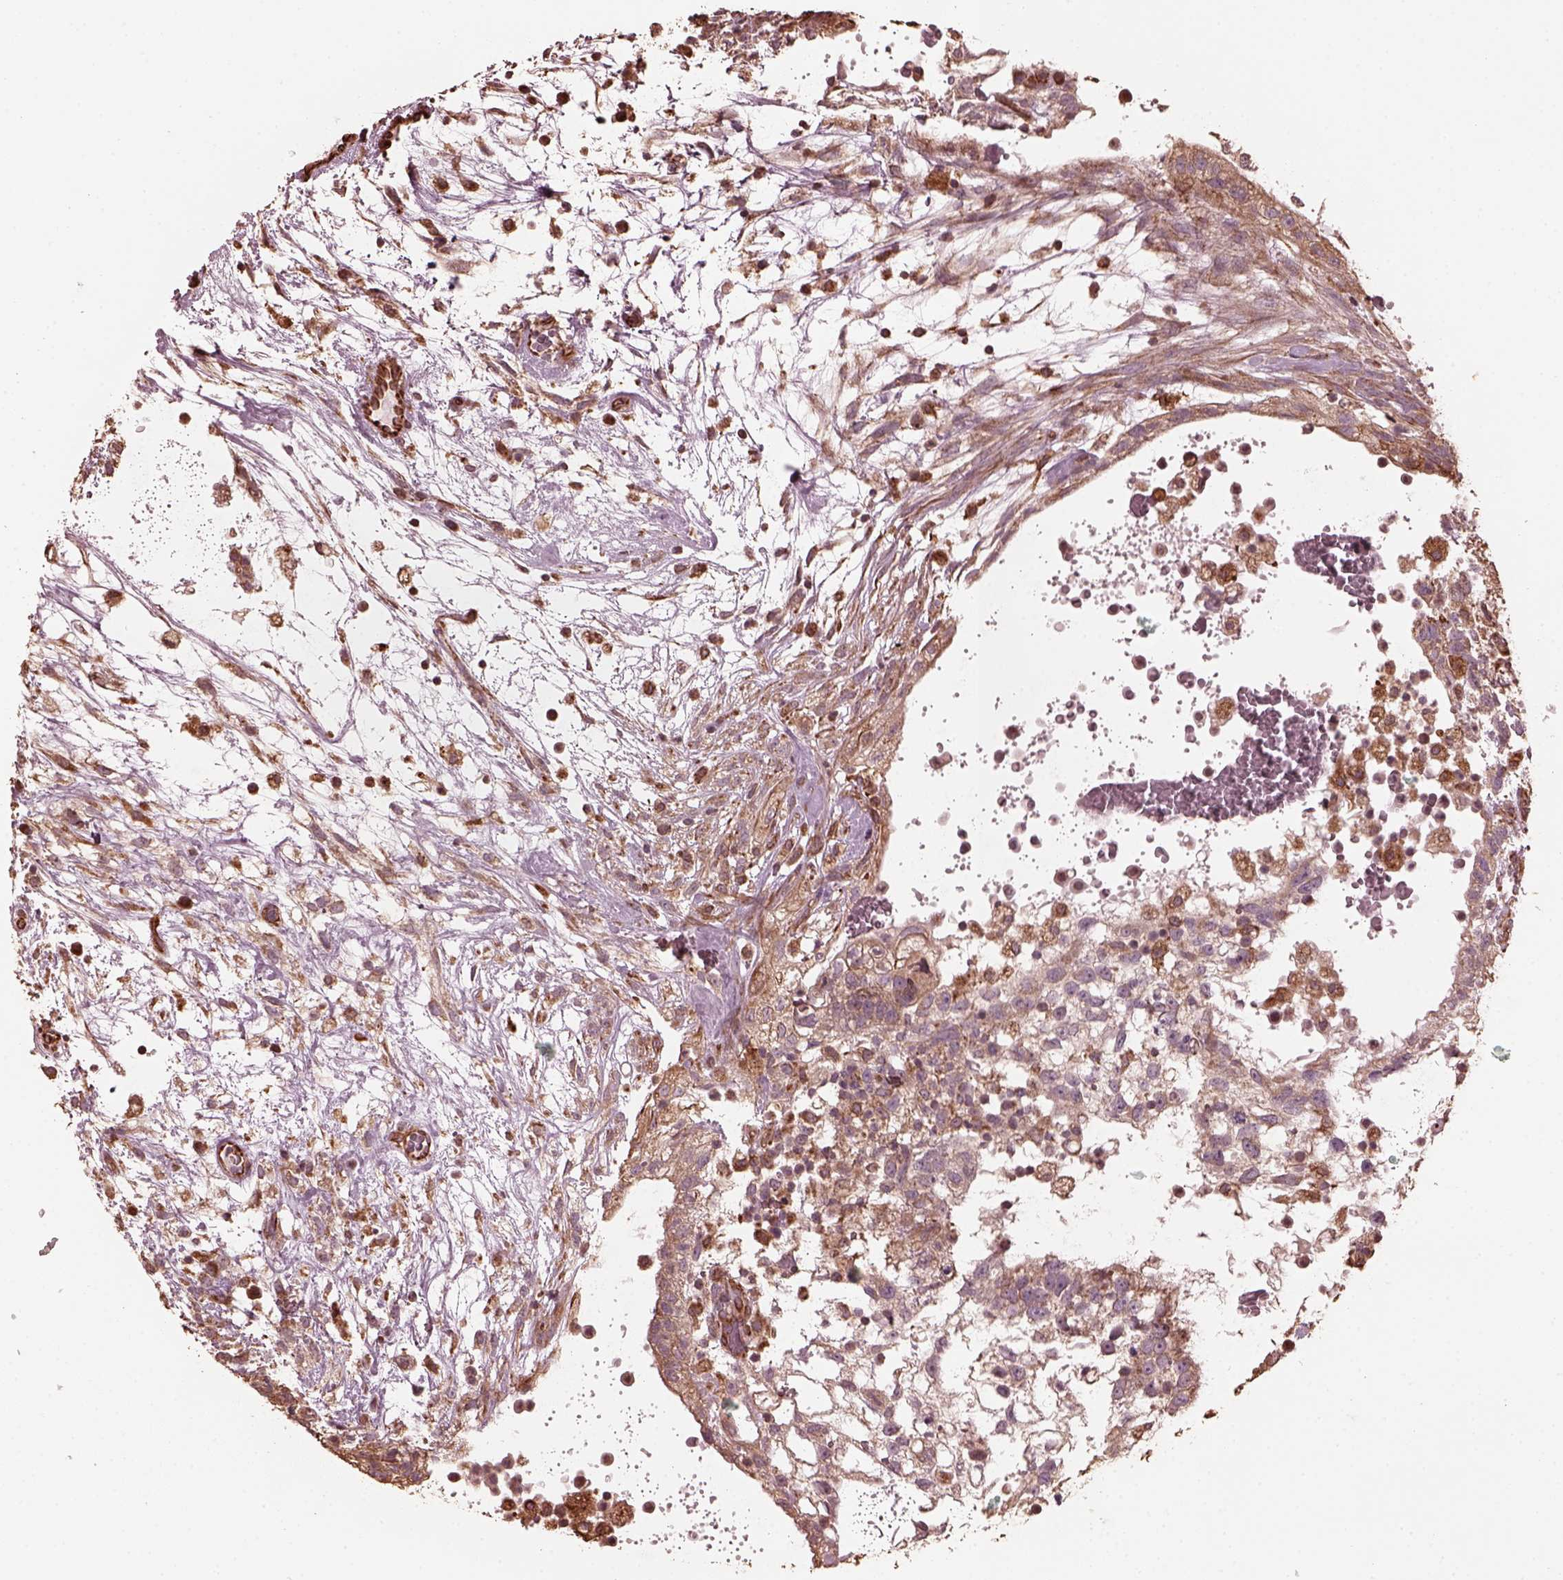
{"staining": {"intensity": "weak", "quantity": "<25%", "location": "cytoplasmic/membranous"}, "tissue": "testis cancer", "cell_type": "Tumor cells", "image_type": "cancer", "snomed": [{"axis": "morphology", "description": "Normal tissue, NOS"}, {"axis": "morphology", "description": "Carcinoma, Embryonal, NOS"}, {"axis": "topography", "description": "Testis"}], "caption": "The IHC histopathology image has no significant staining in tumor cells of testis embryonal carcinoma tissue.", "gene": "GTPBP1", "patient": {"sex": "male", "age": 32}}